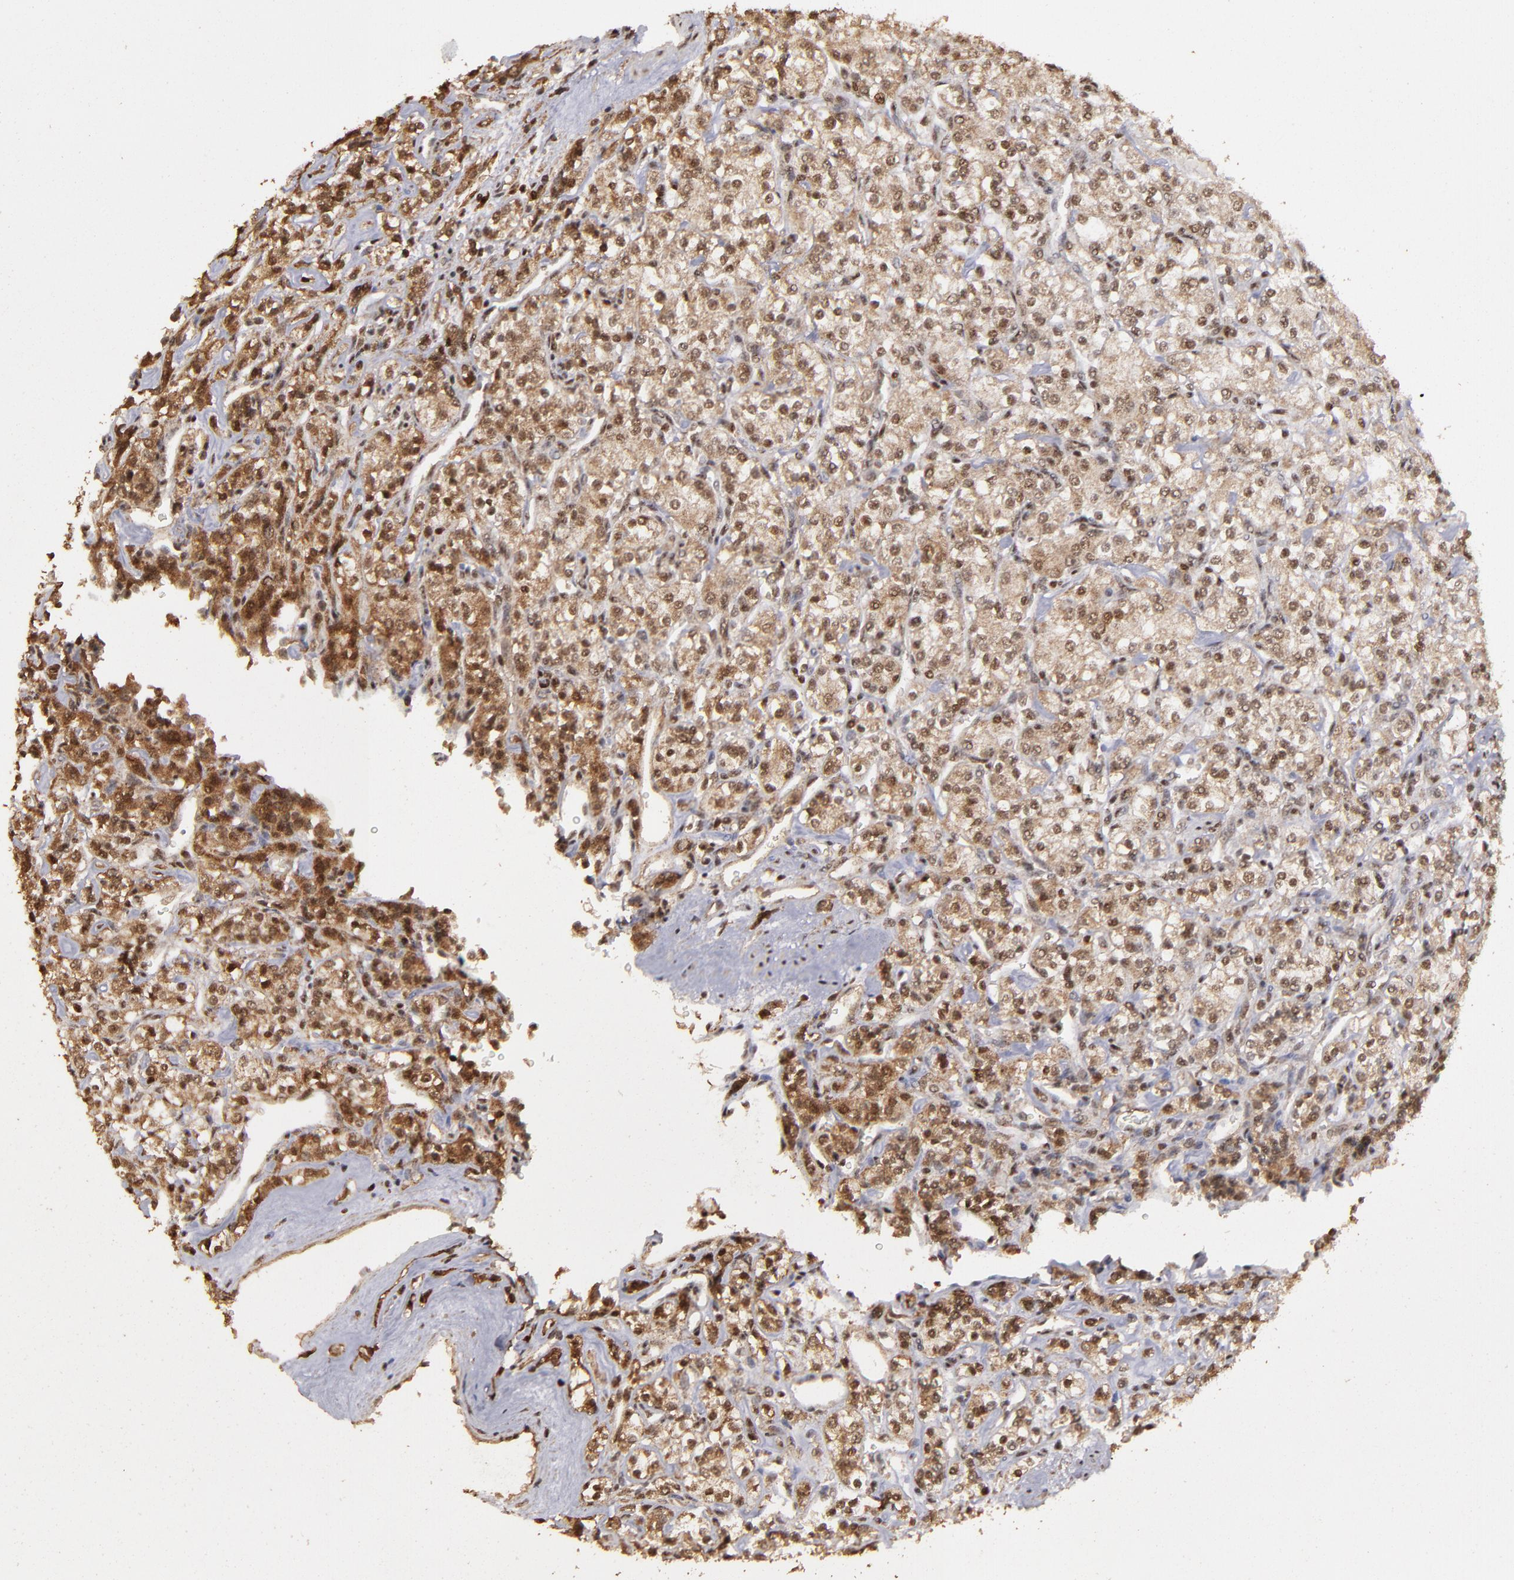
{"staining": {"intensity": "moderate", "quantity": ">75%", "location": "cytoplasmic/membranous"}, "tissue": "renal cancer", "cell_type": "Tumor cells", "image_type": "cancer", "snomed": [{"axis": "morphology", "description": "Adenocarcinoma, NOS"}, {"axis": "topography", "description": "Kidney"}], "caption": "The photomicrograph shows a brown stain indicating the presence of a protein in the cytoplasmic/membranous of tumor cells in renal adenocarcinoma.", "gene": "ARNT", "patient": {"sex": "male", "age": 77}}